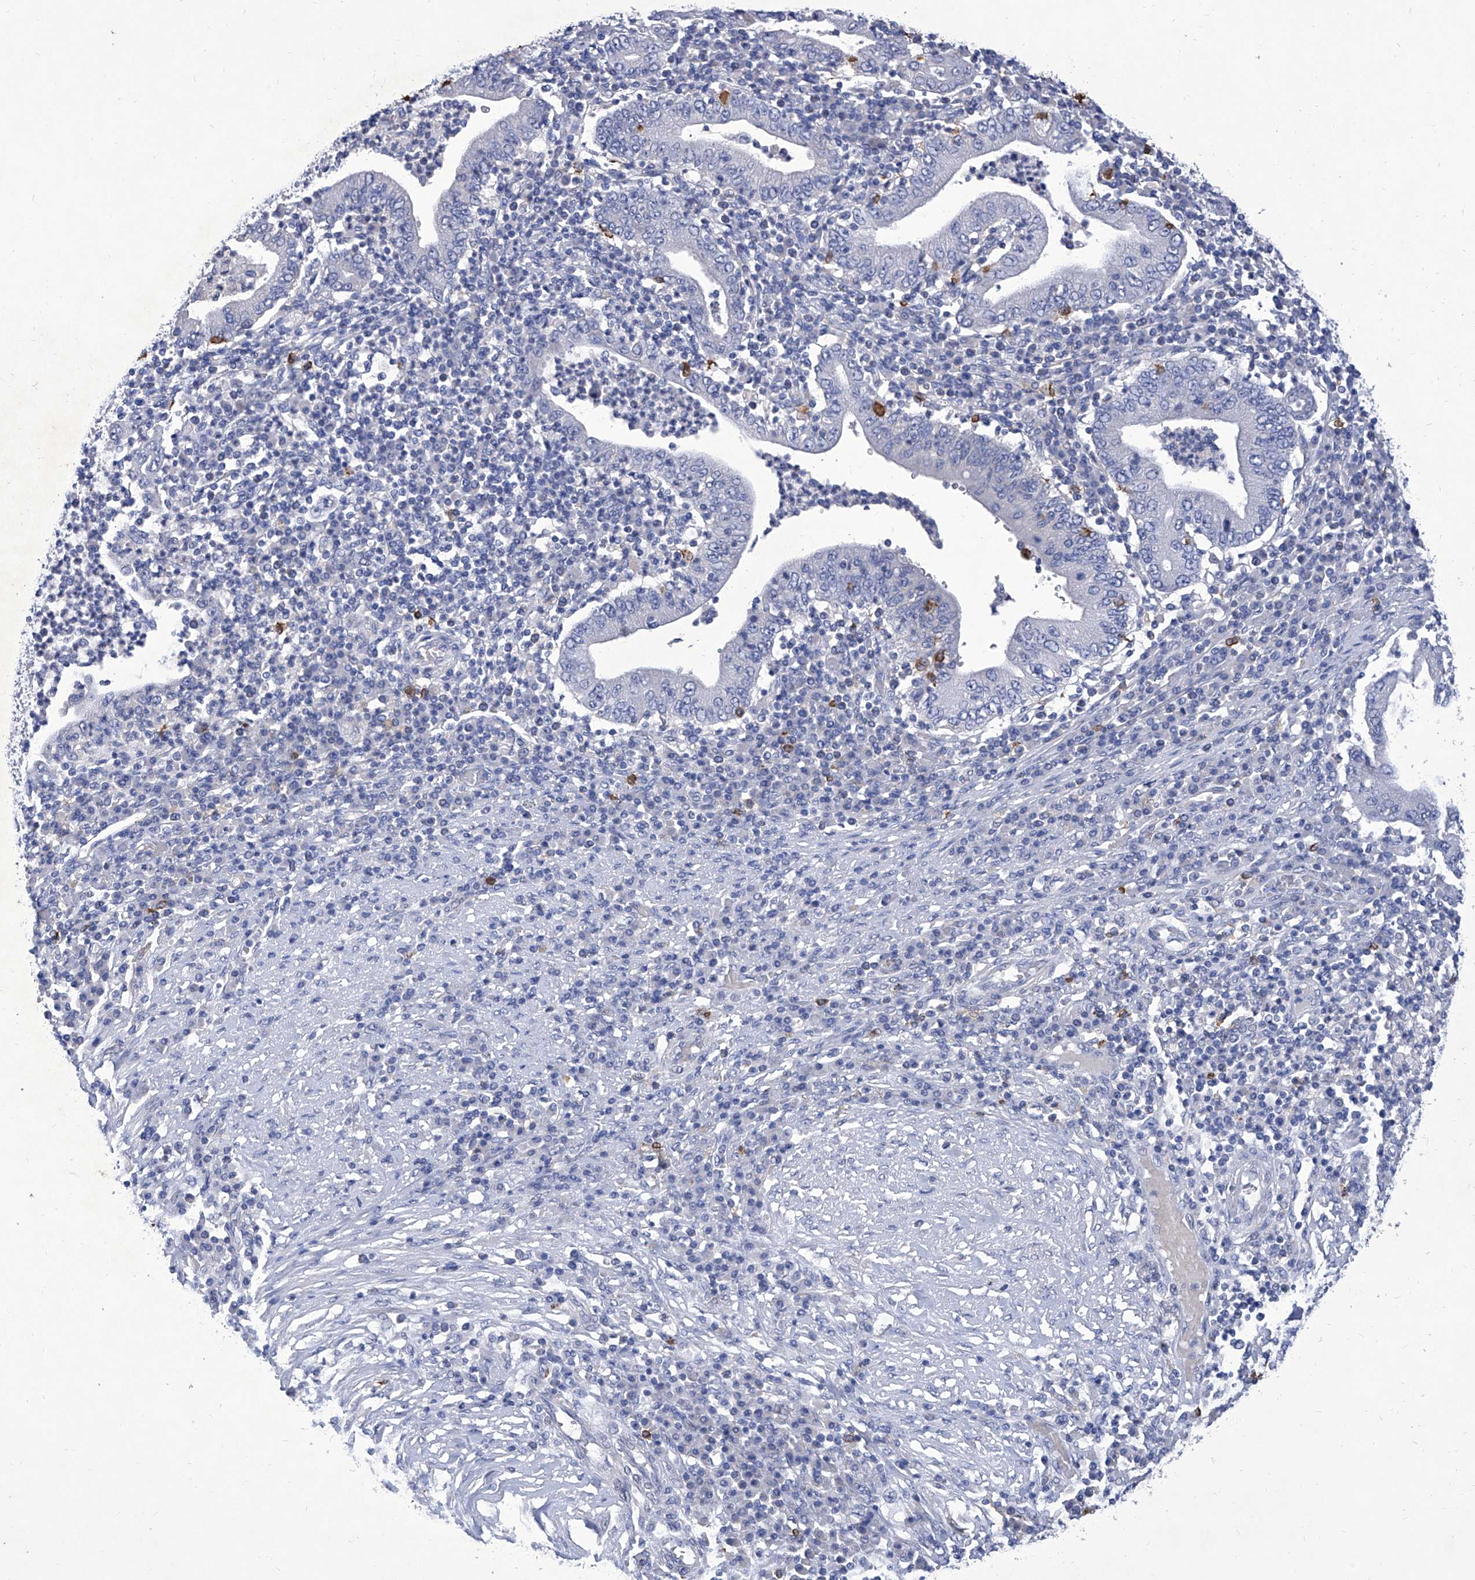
{"staining": {"intensity": "negative", "quantity": "none", "location": "none"}, "tissue": "stomach cancer", "cell_type": "Tumor cells", "image_type": "cancer", "snomed": [{"axis": "morphology", "description": "Normal tissue, NOS"}, {"axis": "morphology", "description": "Adenocarcinoma, NOS"}, {"axis": "topography", "description": "Esophagus"}, {"axis": "topography", "description": "Stomach, upper"}, {"axis": "topography", "description": "Peripheral nerve tissue"}], "caption": "DAB immunohistochemical staining of stomach adenocarcinoma exhibits no significant expression in tumor cells.", "gene": "IFNL2", "patient": {"sex": "male", "age": 62}}